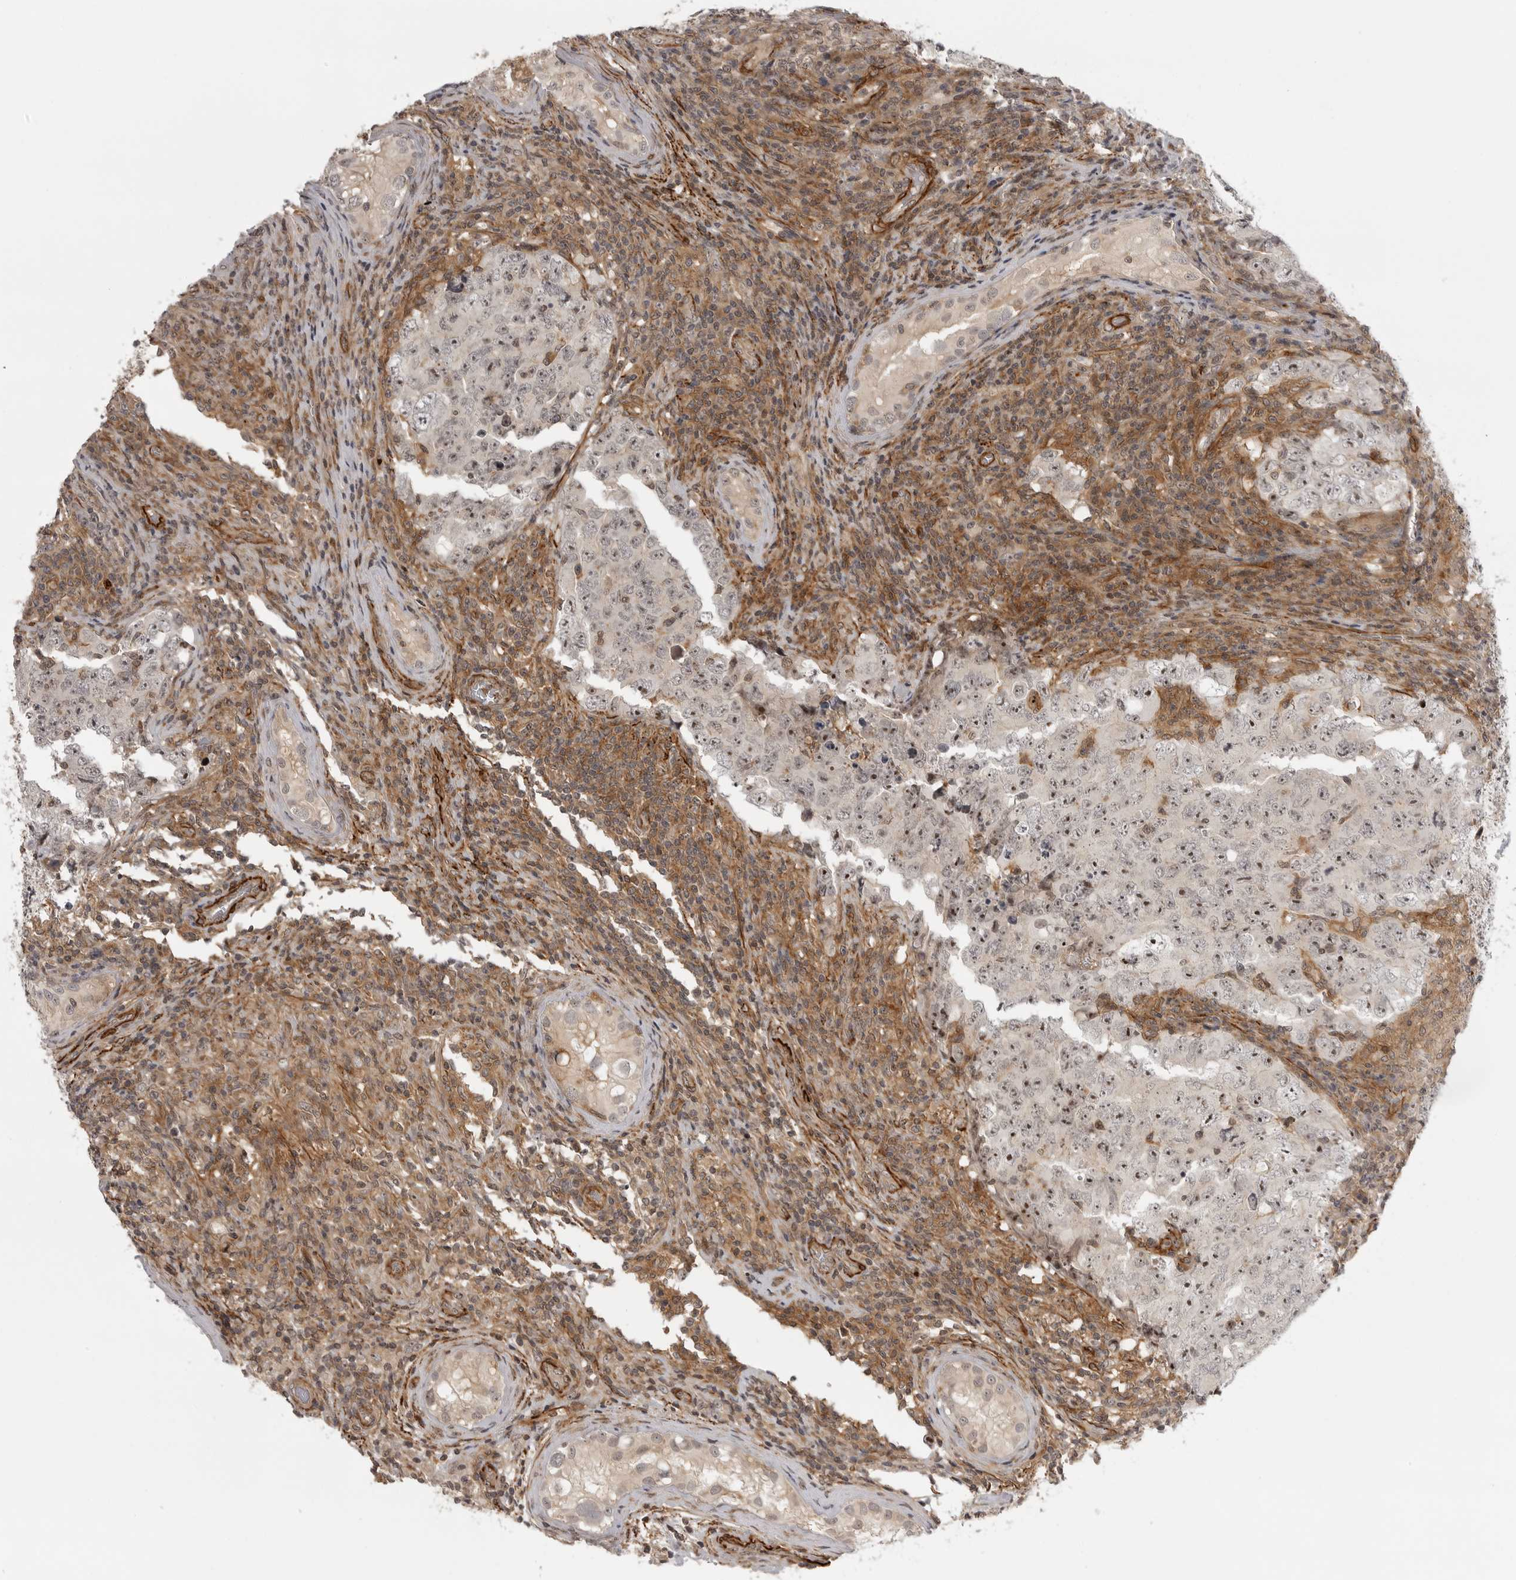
{"staining": {"intensity": "moderate", "quantity": "25%-75%", "location": "nuclear"}, "tissue": "testis cancer", "cell_type": "Tumor cells", "image_type": "cancer", "snomed": [{"axis": "morphology", "description": "Carcinoma, Embryonal, NOS"}, {"axis": "topography", "description": "Testis"}], "caption": "Testis embryonal carcinoma was stained to show a protein in brown. There is medium levels of moderate nuclear expression in about 25%-75% of tumor cells.", "gene": "TUT4", "patient": {"sex": "male", "age": 26}}